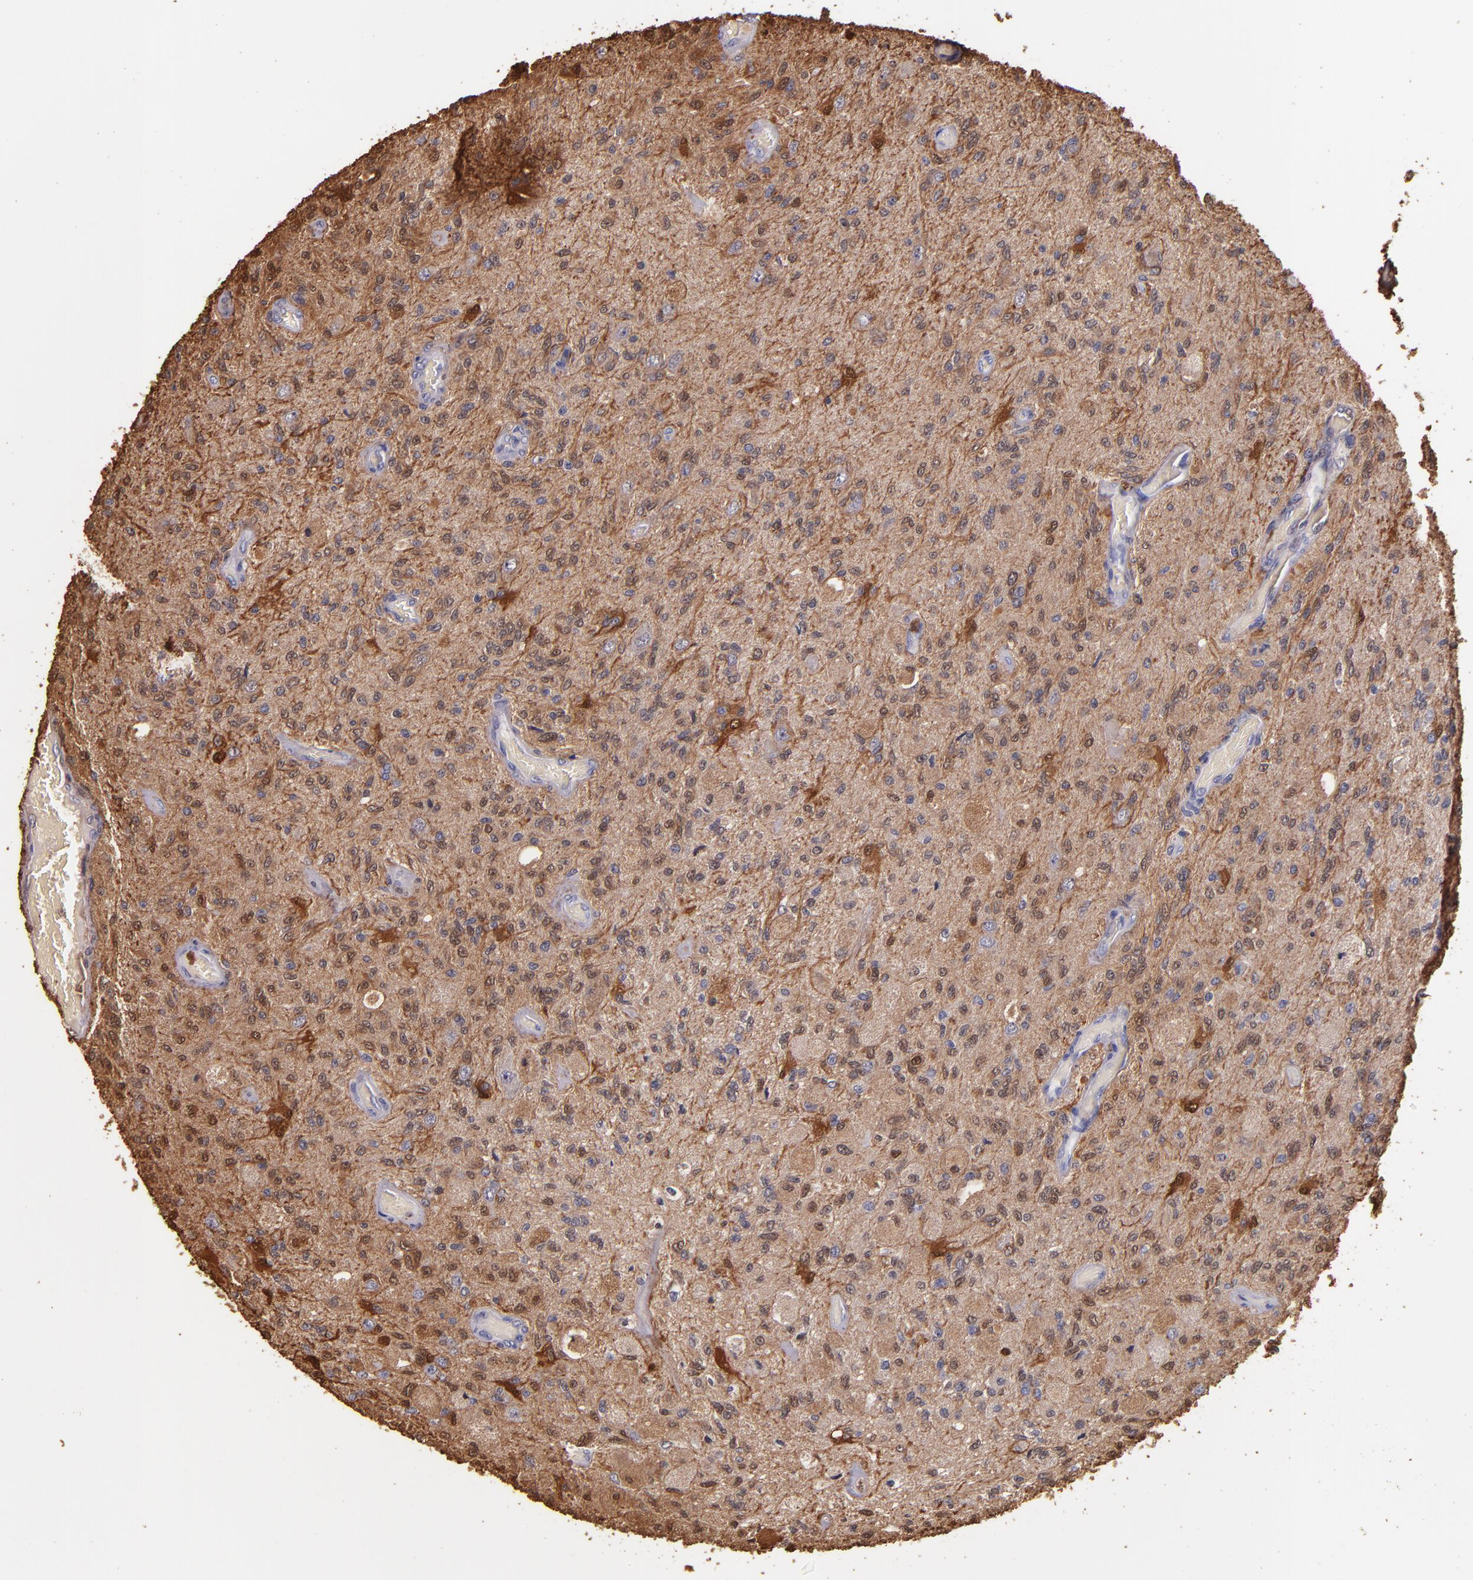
{"staining": {"intensity": "strong", "quantity": "<25%", "location": "cytoplasmic/membranous,nuclear"}, "tissue": "glioma", "cell_type": "Tumor cells", "image_type": "cancer", "snomed": [{"axis": "morphology", "description": "Normal tissue, NOS"}, {"axis": "morphology", "description": "Glioma, malignant, High grade"}, {"axis": "topography", "description": "Cerebral cortex"}], "caption": "Glioma stained for a protein displays strong cytoplasmic/membranous and nuclear positivity in tumor cells.", "gene": "S100A6", "patient": {"sex": "male", "age": 77}}